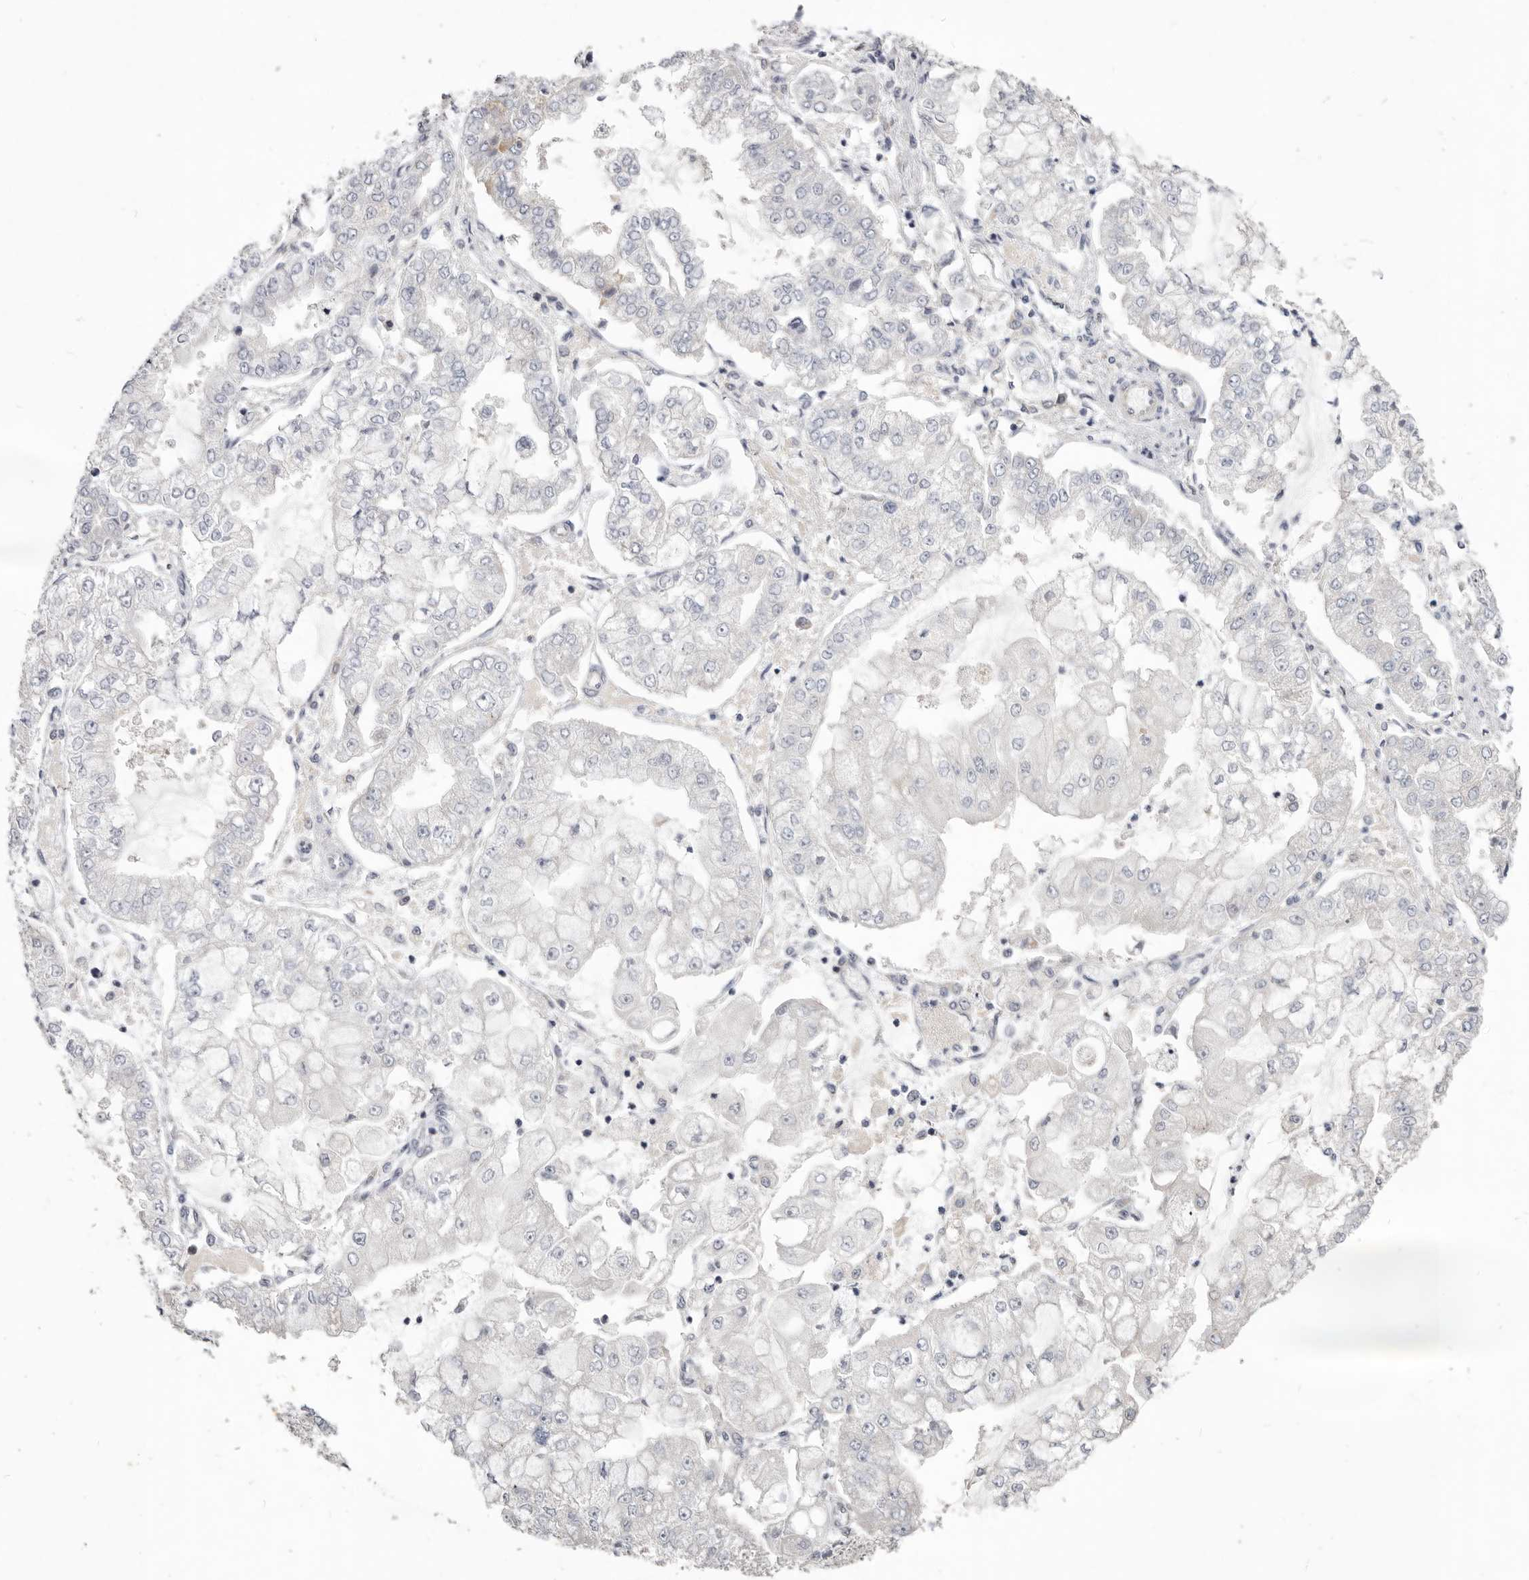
{"staining": {"intensity": "negative", "quantity": "none", "location": "none"}, "tissue": "stomach cancer", "cell_type": "Tumor cells", "image_type": "cancer", "snomed": [{"axis": "morphology", "description": "Adenocarcinoma, NOS"}, {"axis": "topography", "description": "Stomach"}], "caption": "Immunohistochemistry histopathology image of stomach cancer (adenocarcinoma) stained for a protein (brown), which displays no positivity in tumor cells.", "gene": "WDR77", "patient": {"sex": "male", "age": 76}}